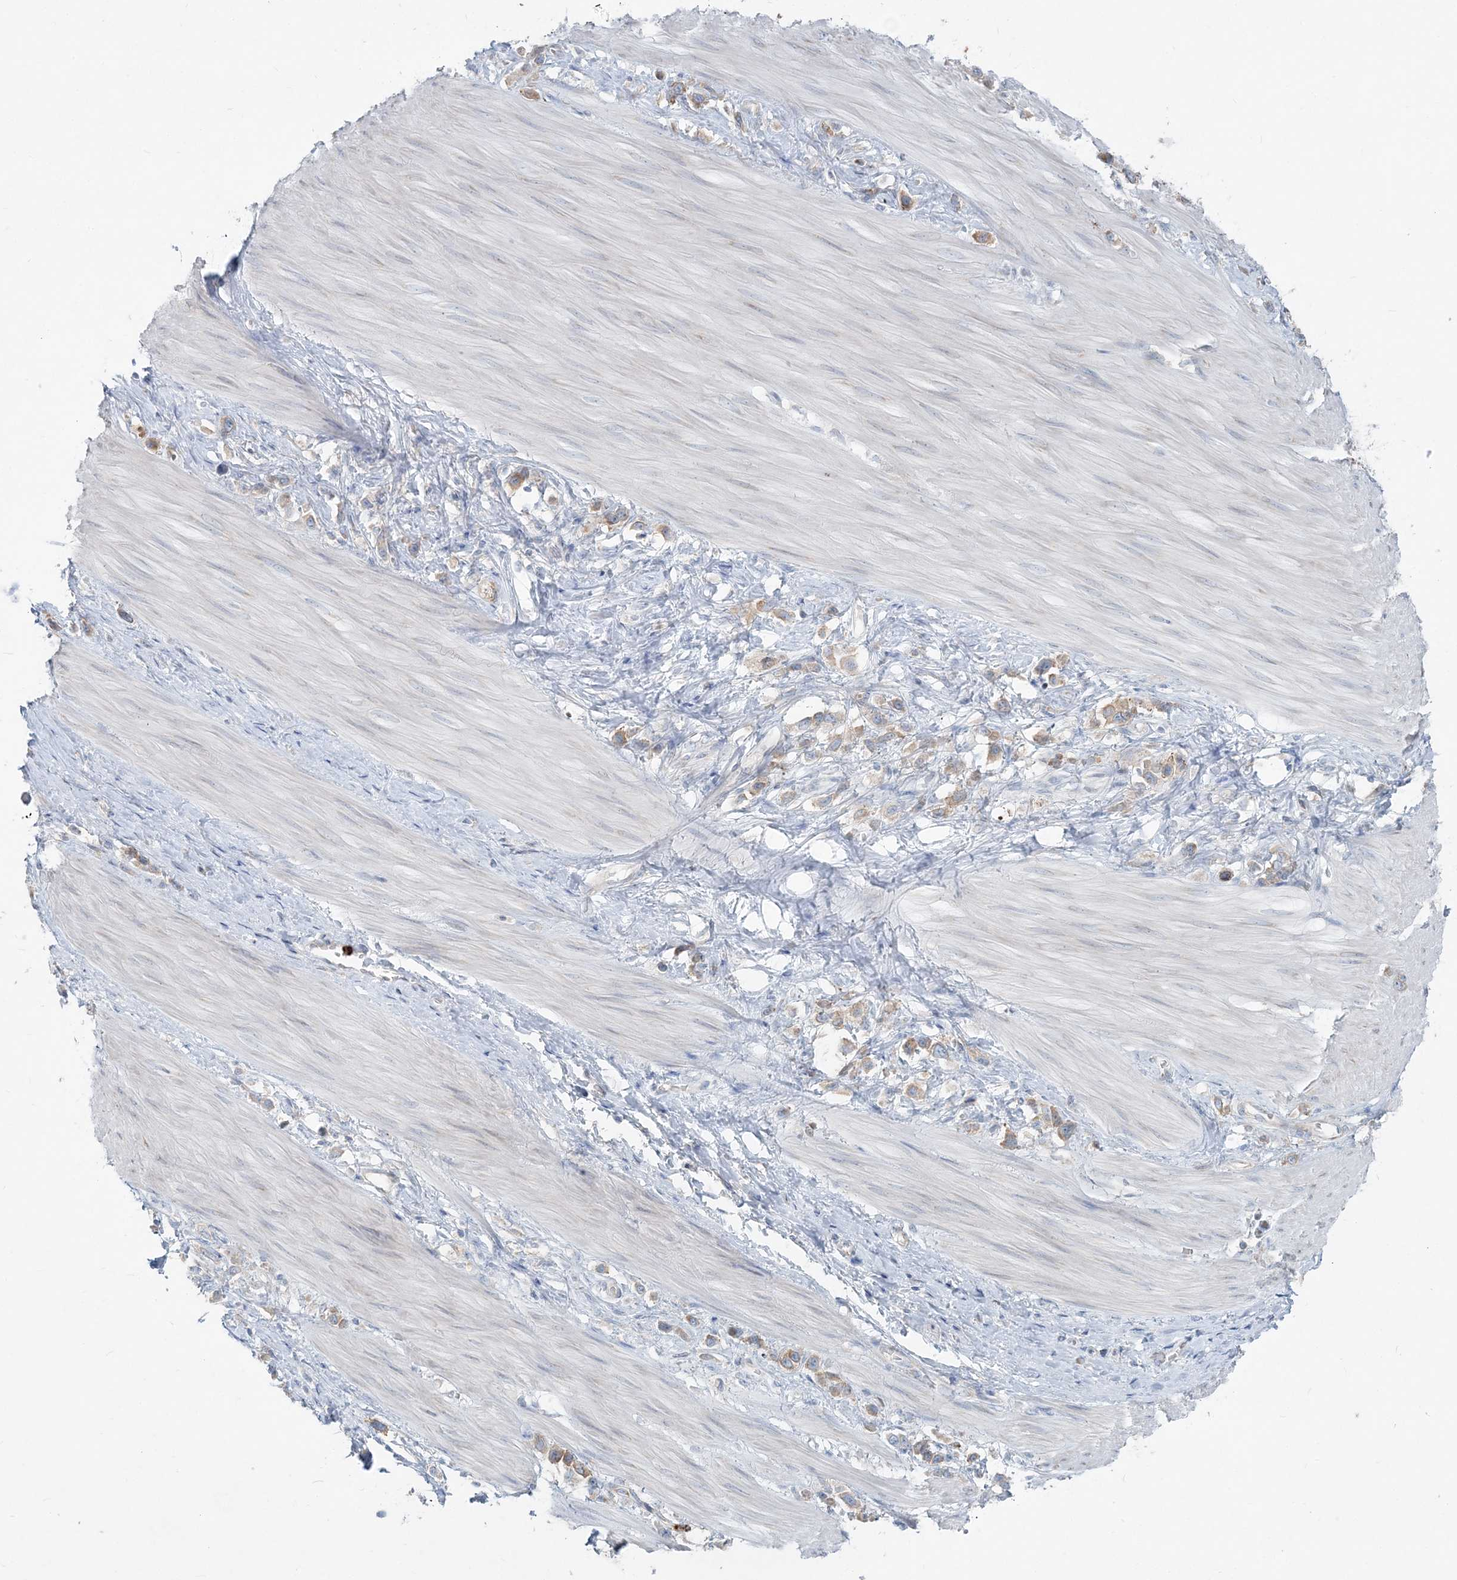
{"staining": {"intensity": "weak", "quantity": "25%-75%", "location": "cytoplasmic/membranous"}, "tissue": "stomach cancer", "cell_type": "Tumor cells", "image_type": "cancer", "snomed": [{"axis": "morphology", "description": "Adenocarcinoma, NOS"}, {"axis": "topography", "description": "Stomach"}], "caption": "Weak cytoplasmic/membranous expression for a protein is appreciated in approximately 25%-75% of tumor cells of stomach cancer using IHC.", "gene": "CCNJ", "patient": {"sex": "female", "age": 65}}